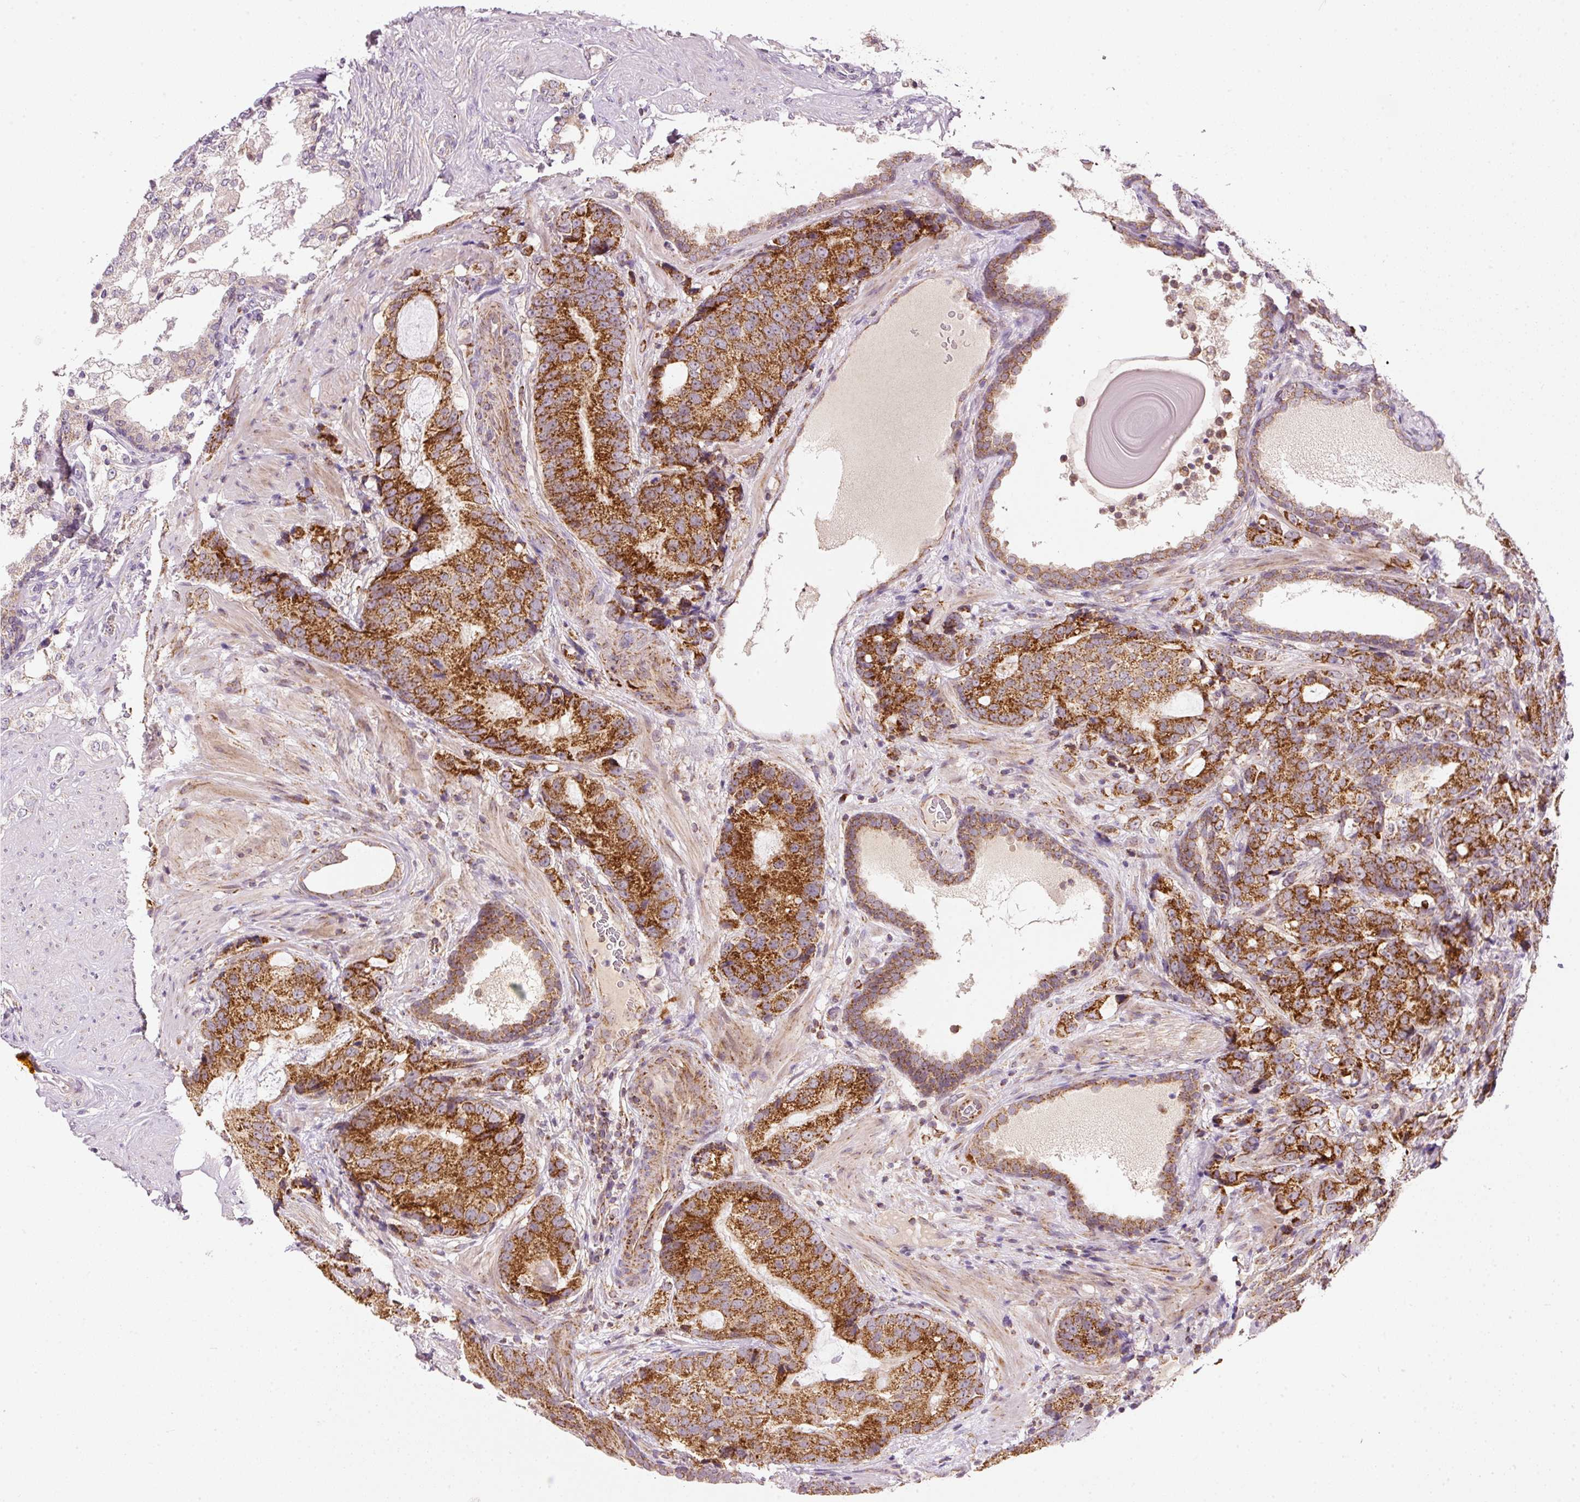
{"staining": {"intensity": "strong", "quantity": ">75%", "location": "cytoplasmic/membranous"}, "tissue": "prostate cancer", "cell_type": "Tumor cells", "image_type": "cancer", "snomed": [{"axis": "morphology", "description": "Adenocarcinoma, High grade"}, {"axis": "topography", "description": "Prostate"}], "caption": "Strong cytoplasmic/membranous protein staining is seen in approximately >75% of tumor cells in prostate cancer.", "gene": "FAM78B", "patient": {"sex": "male", "age": 67}}